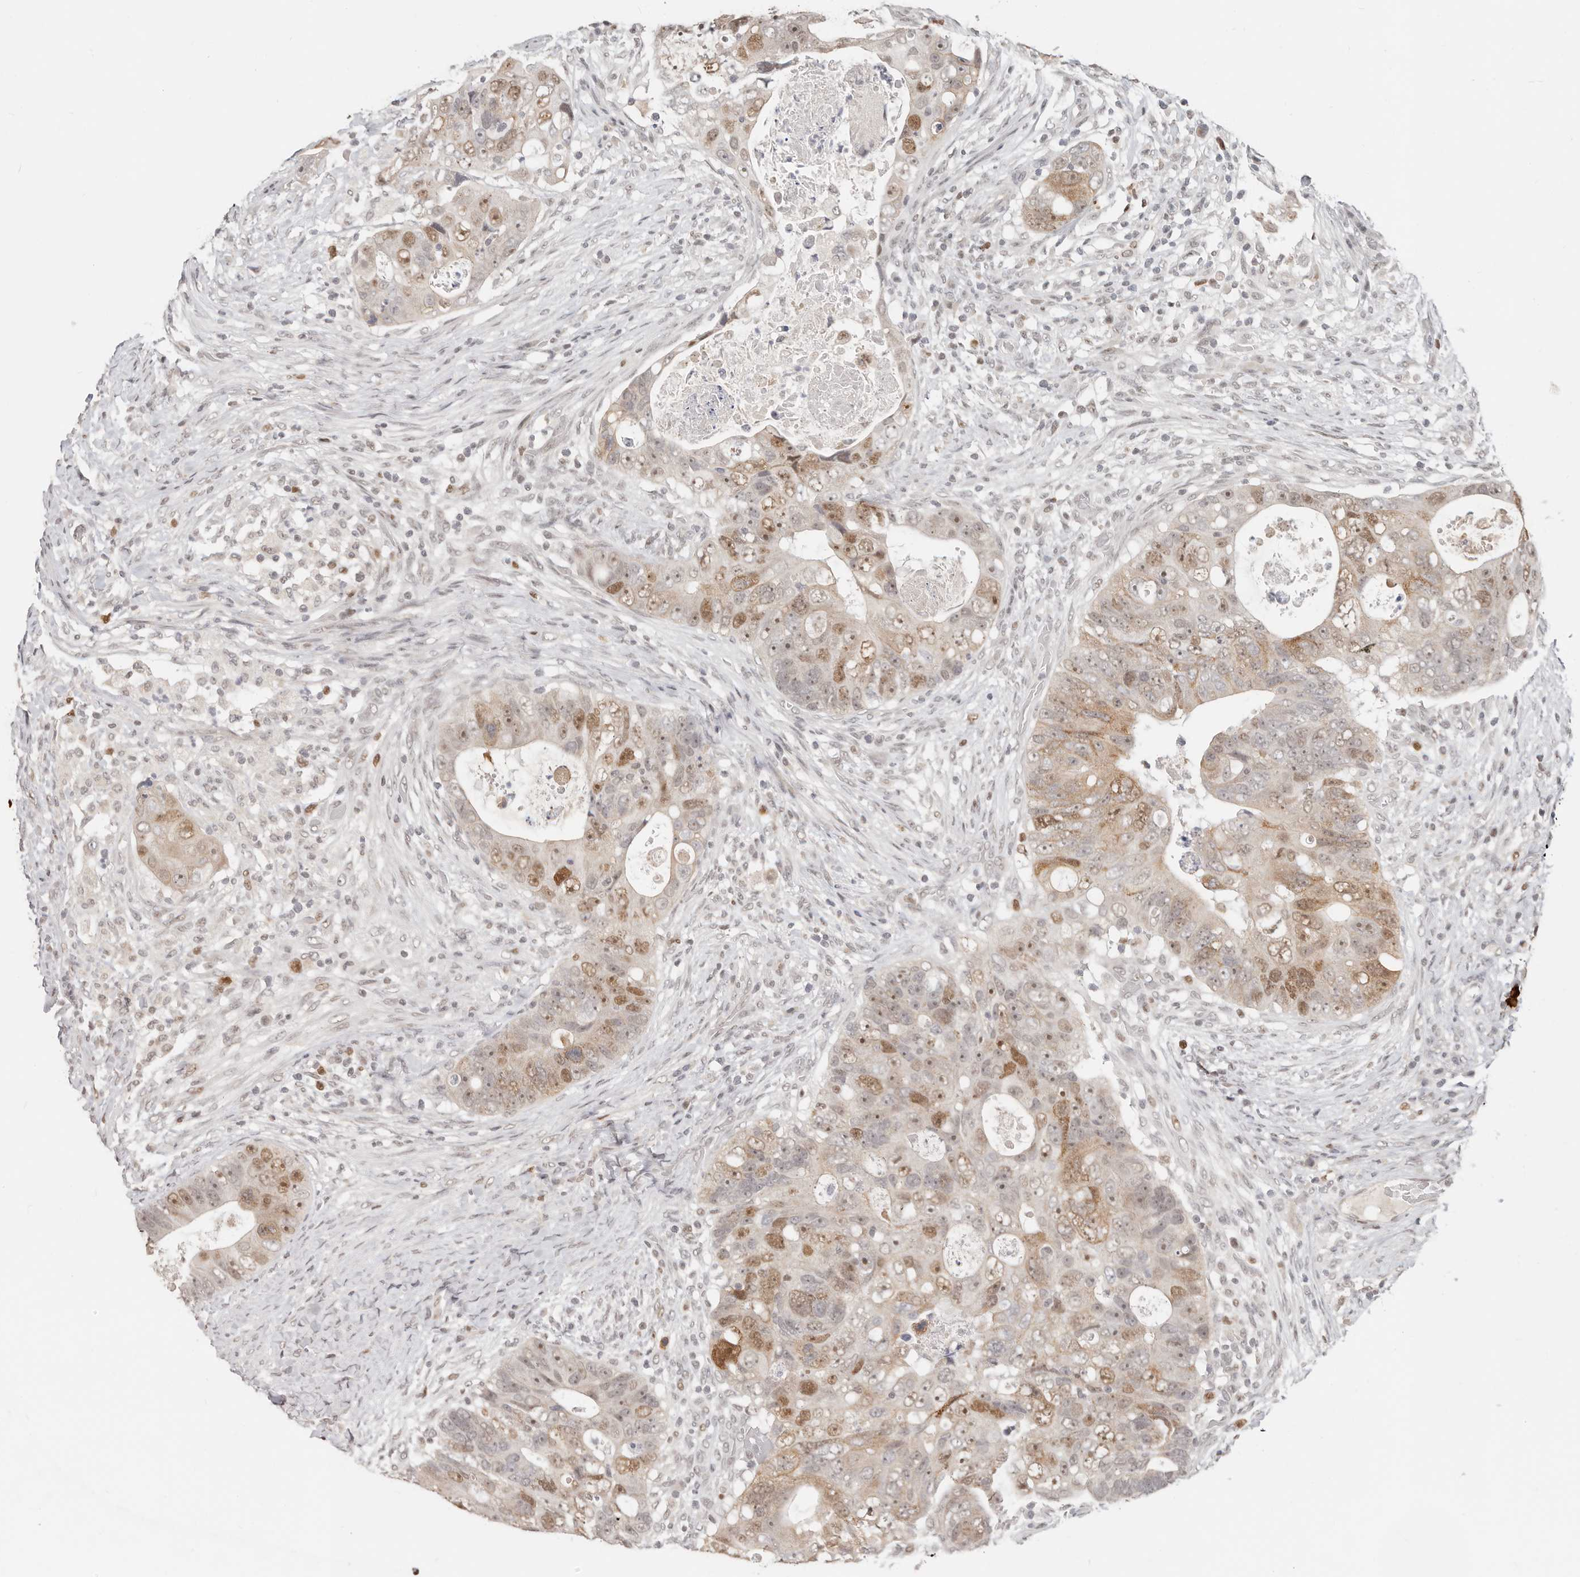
{"staining": {"intensity": "moderate", "quantity": "25%-75%", "location": "nuclear"}, "tissue": "colorectal cancer", "cell_type": "Tumor cells", "image_type": "cancer", "snomed": [{"axis": "morphology", "description": "Adenocarcinoma, NOS"}, {"axis": "topography", "description": "Rectum"}], "caption": "DAB immunohistochemical staining of human colorectal cancer (adenocarcinoma) displays moderate nuclear protein expression in about 25%-75% of tumor cells.", "gene": "RFC2", "patient": {"sex": "male", "age": 59}}